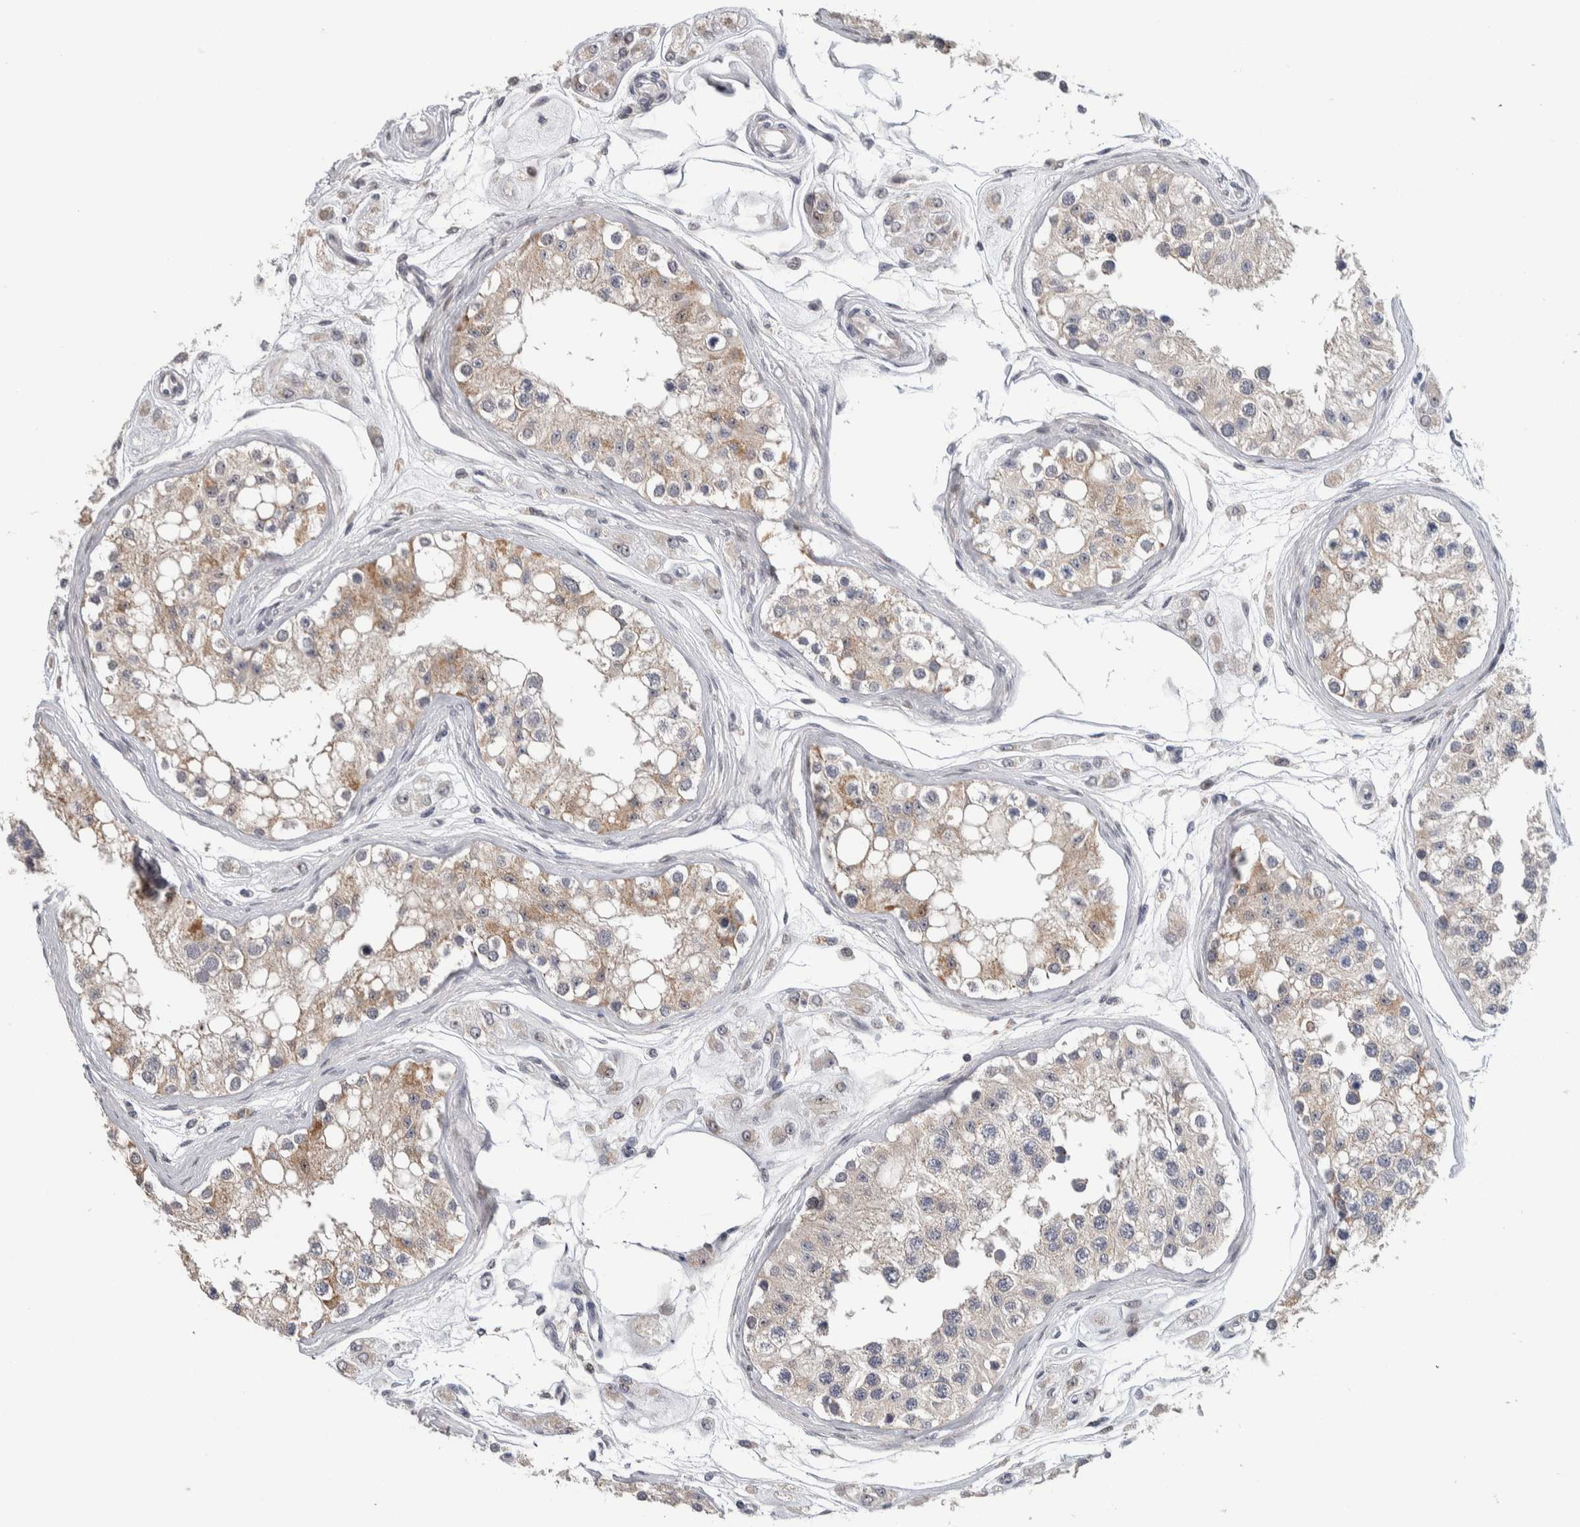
{"staining": {"intensity": "moderate", "quantity": "25%-75%", "location": "cytoplasmic/membranous"}, "tissue": "testis", "cell_type": "Cells in seminiferous ducts", "image_type": "normal", "snomed": [{"axis": "morphology", "description": "Normal tissue, NOS"}, {"axis": "morphology", "description": "Adenocarcinoma, metastatic, NOS"}, {"axis": "topography", "description": "Testis"}], "caption": "A photomicrograph showing moderate cytoplasmic/membranous expression in about 25%-75% of cells in seminiferous ducts in normal testis, as visualized by brown immunohistochemical staining.", "gene": "PRRG4", "patient": {"sex": "male", "age": 26}}